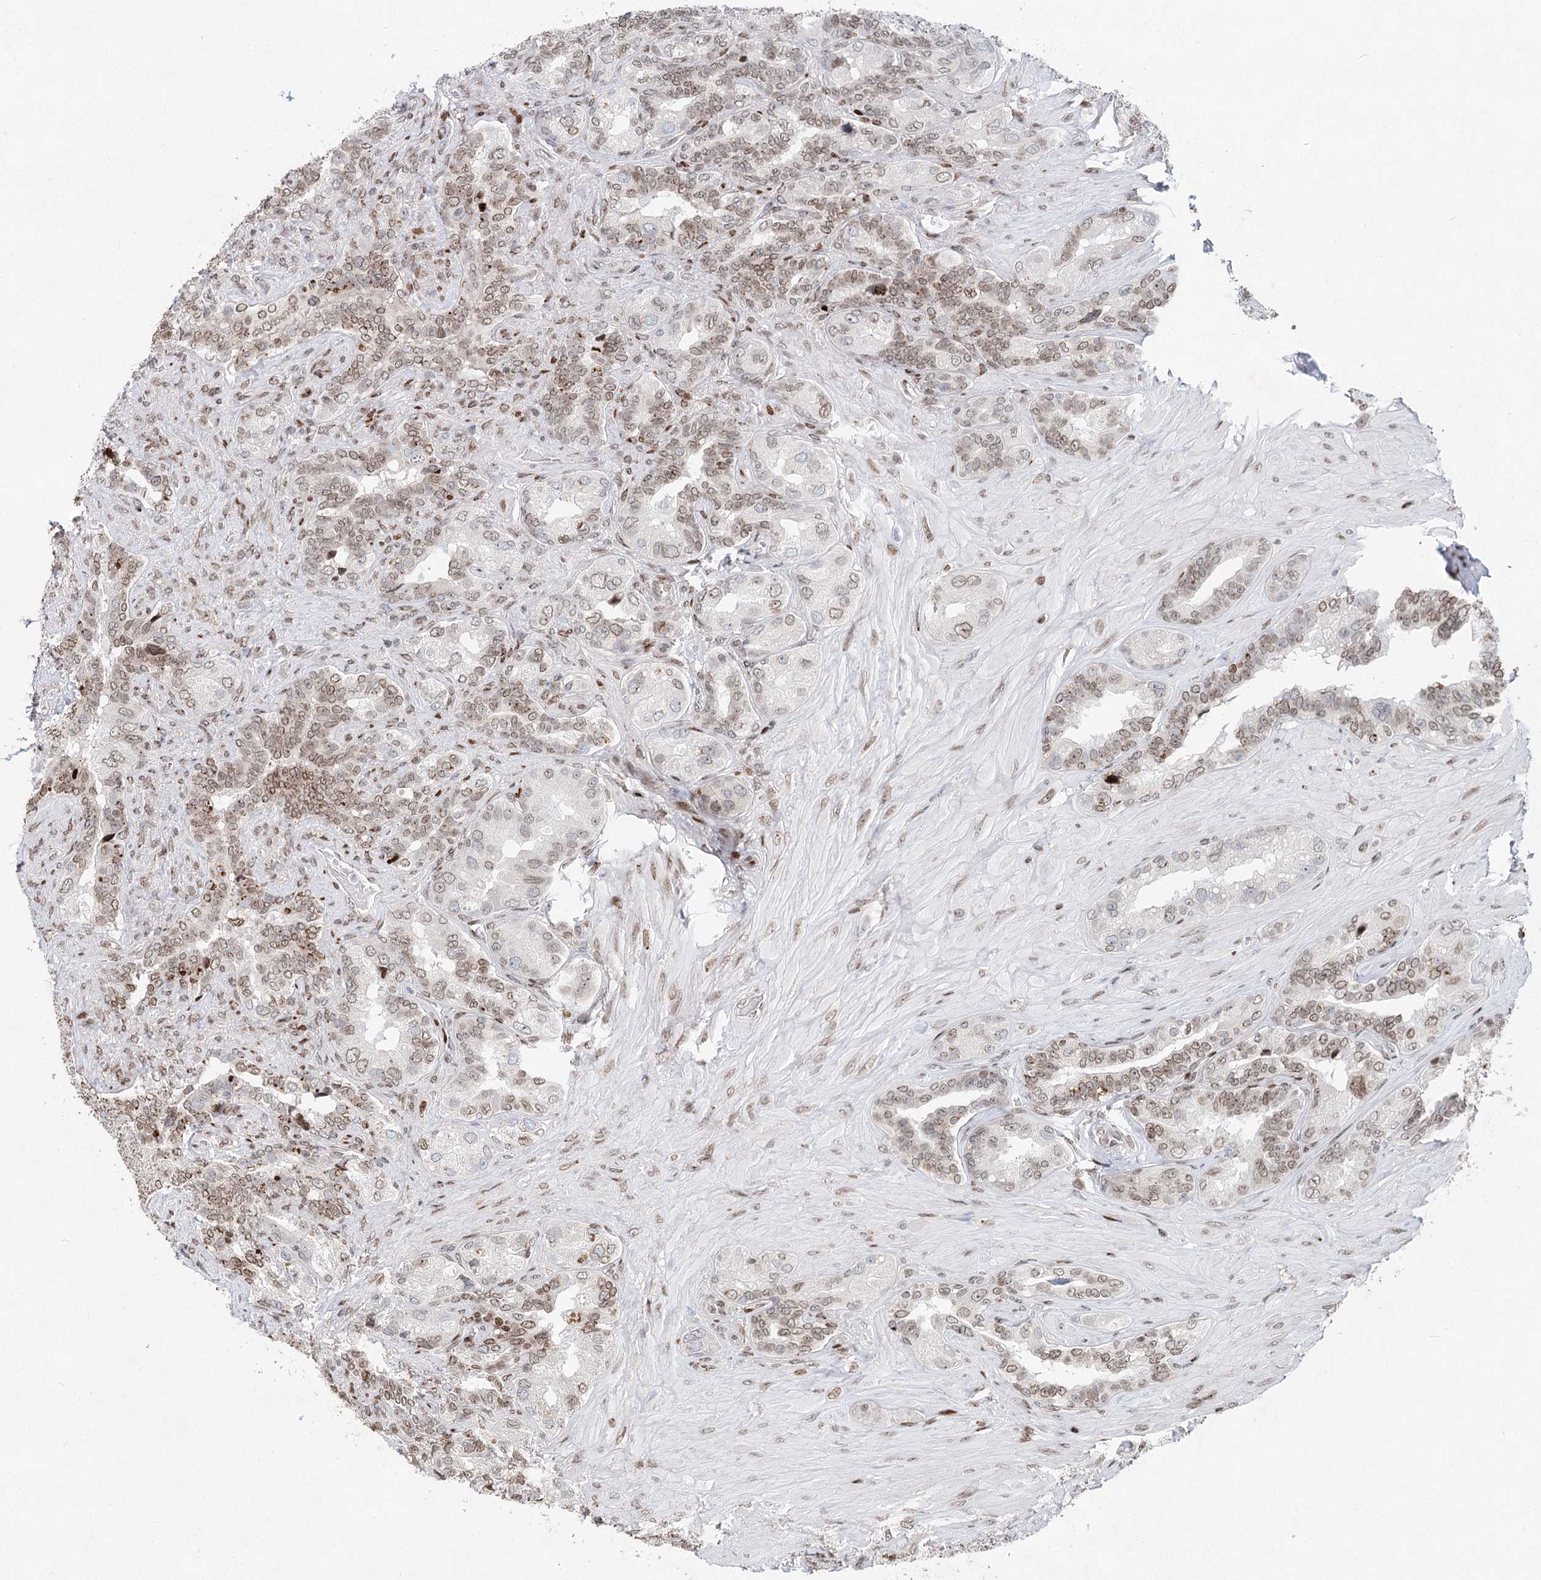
{"staining": {"intensity": "moderate", "quantity": ">75%", "location": "nuclear"}, "tissue": "seminal vesicle", "cell_type": "Glandular cells", "image_type": "normal", "snomed": [{"axis": "morphology", "description": "Normal tissue, NOS"}, {"axis": "topography", "description": "Seminal veicle"}, {"axis": "topography", "description": "Peripheral nerve tissue"}], "caption": "IHC of unremarkable human seminal vesicle reveals medium levels of moderate nuclear positivity in about >75% of glandular cells. Immunohistochemistry (ihc) stains the protein in brown and the nuclei are stained blue.", "gene": "FRMD4A", "patient": {"sex": "male", "age": 67}}